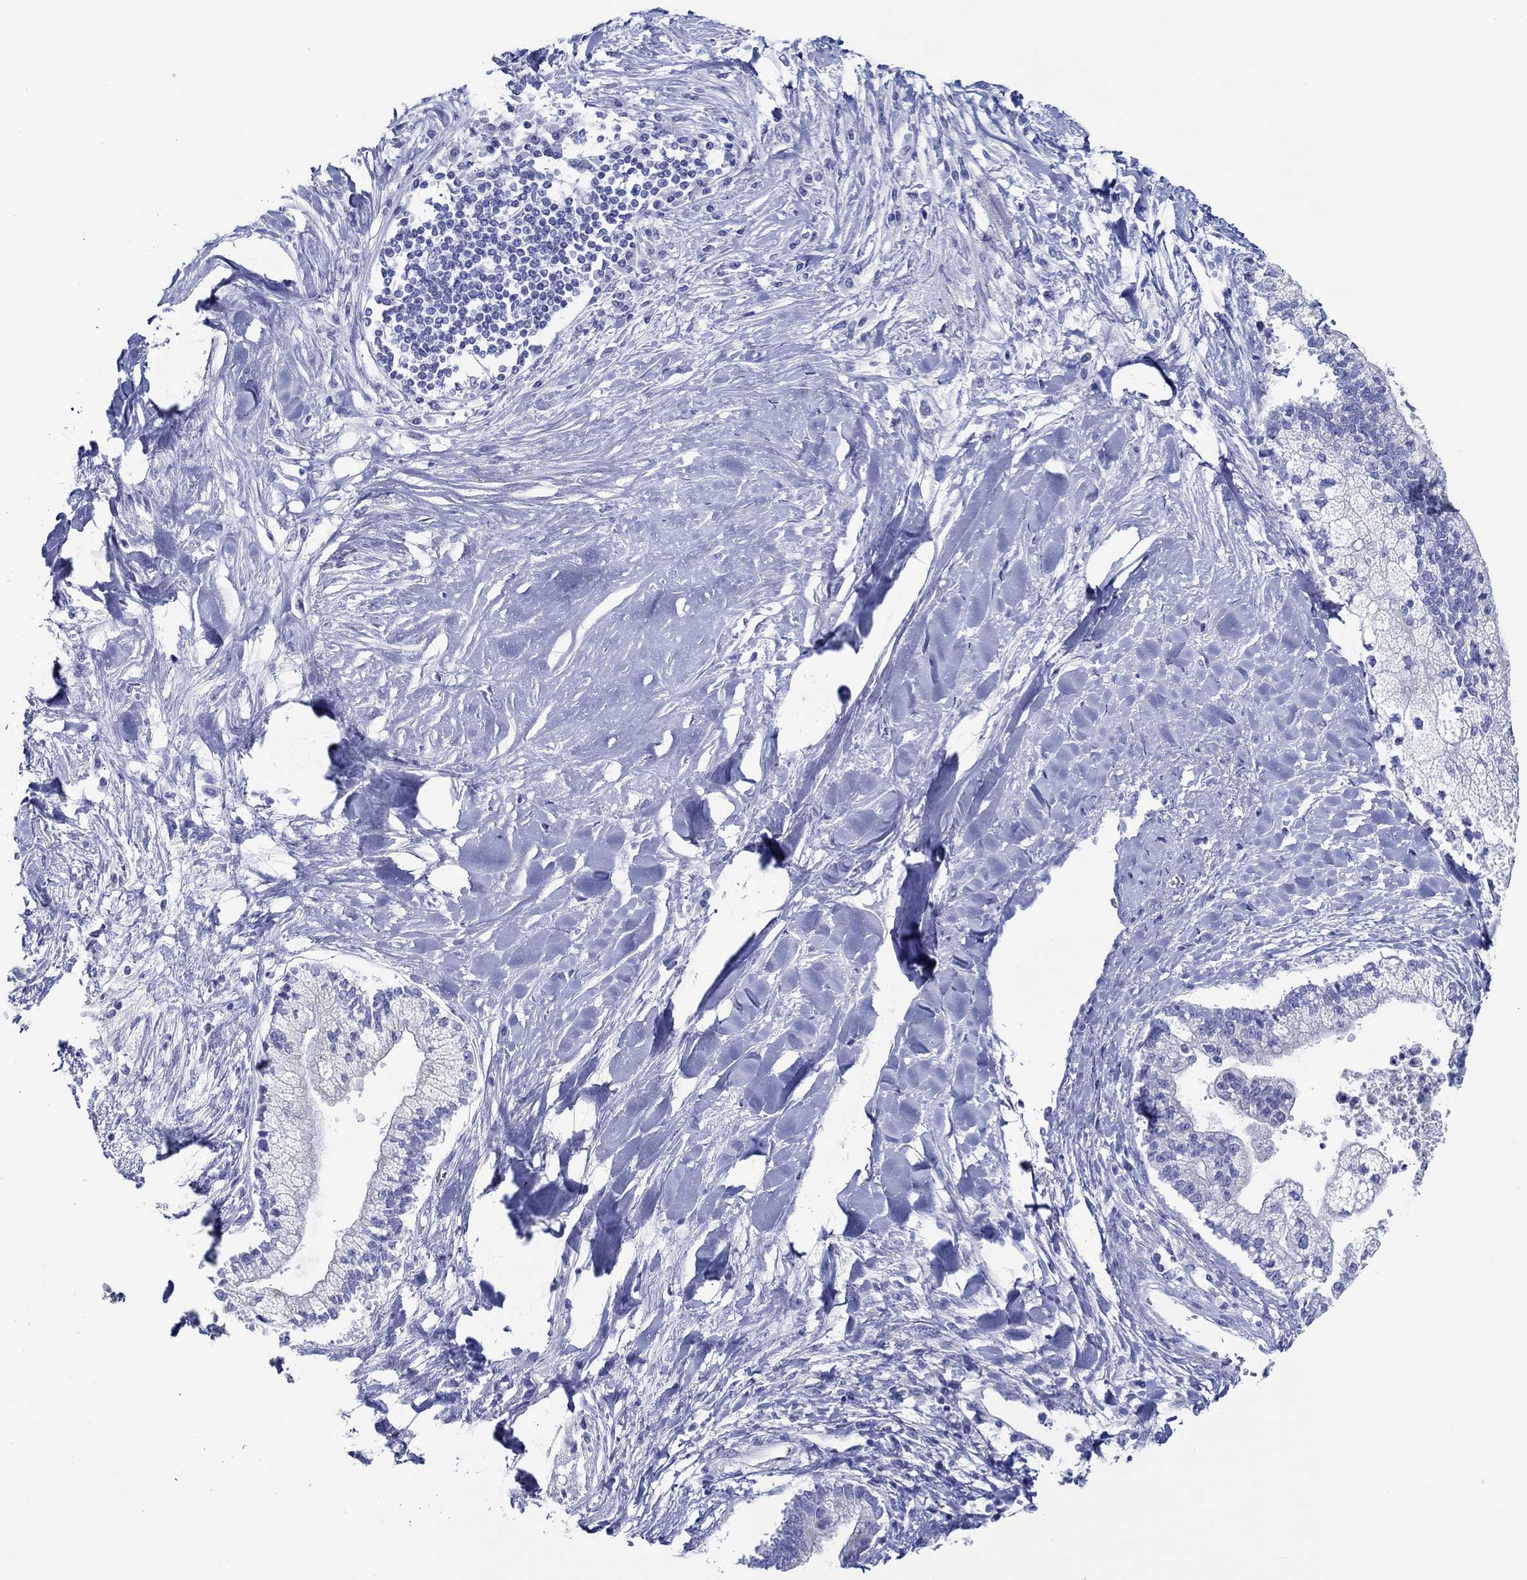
{"staining": {"intensity": "negative", "quantity": "none", "location": "none"}, "tissue": "liver cancer", "cell_type": "Tumor cells", "image_type": "cancer", "snomed": [{"axis": "morphology", "description": "Cholangiocarcinoma"}, {"axis": "topography", "description": "Liver"}], "caption": "This is a image of immunohistochemistry staining of liver cancer (cholangiocarcinoma), which shows no staining in tumor cells.", "gene": "IGFBP6", "patient": {"sex": "male", "age": 50}}